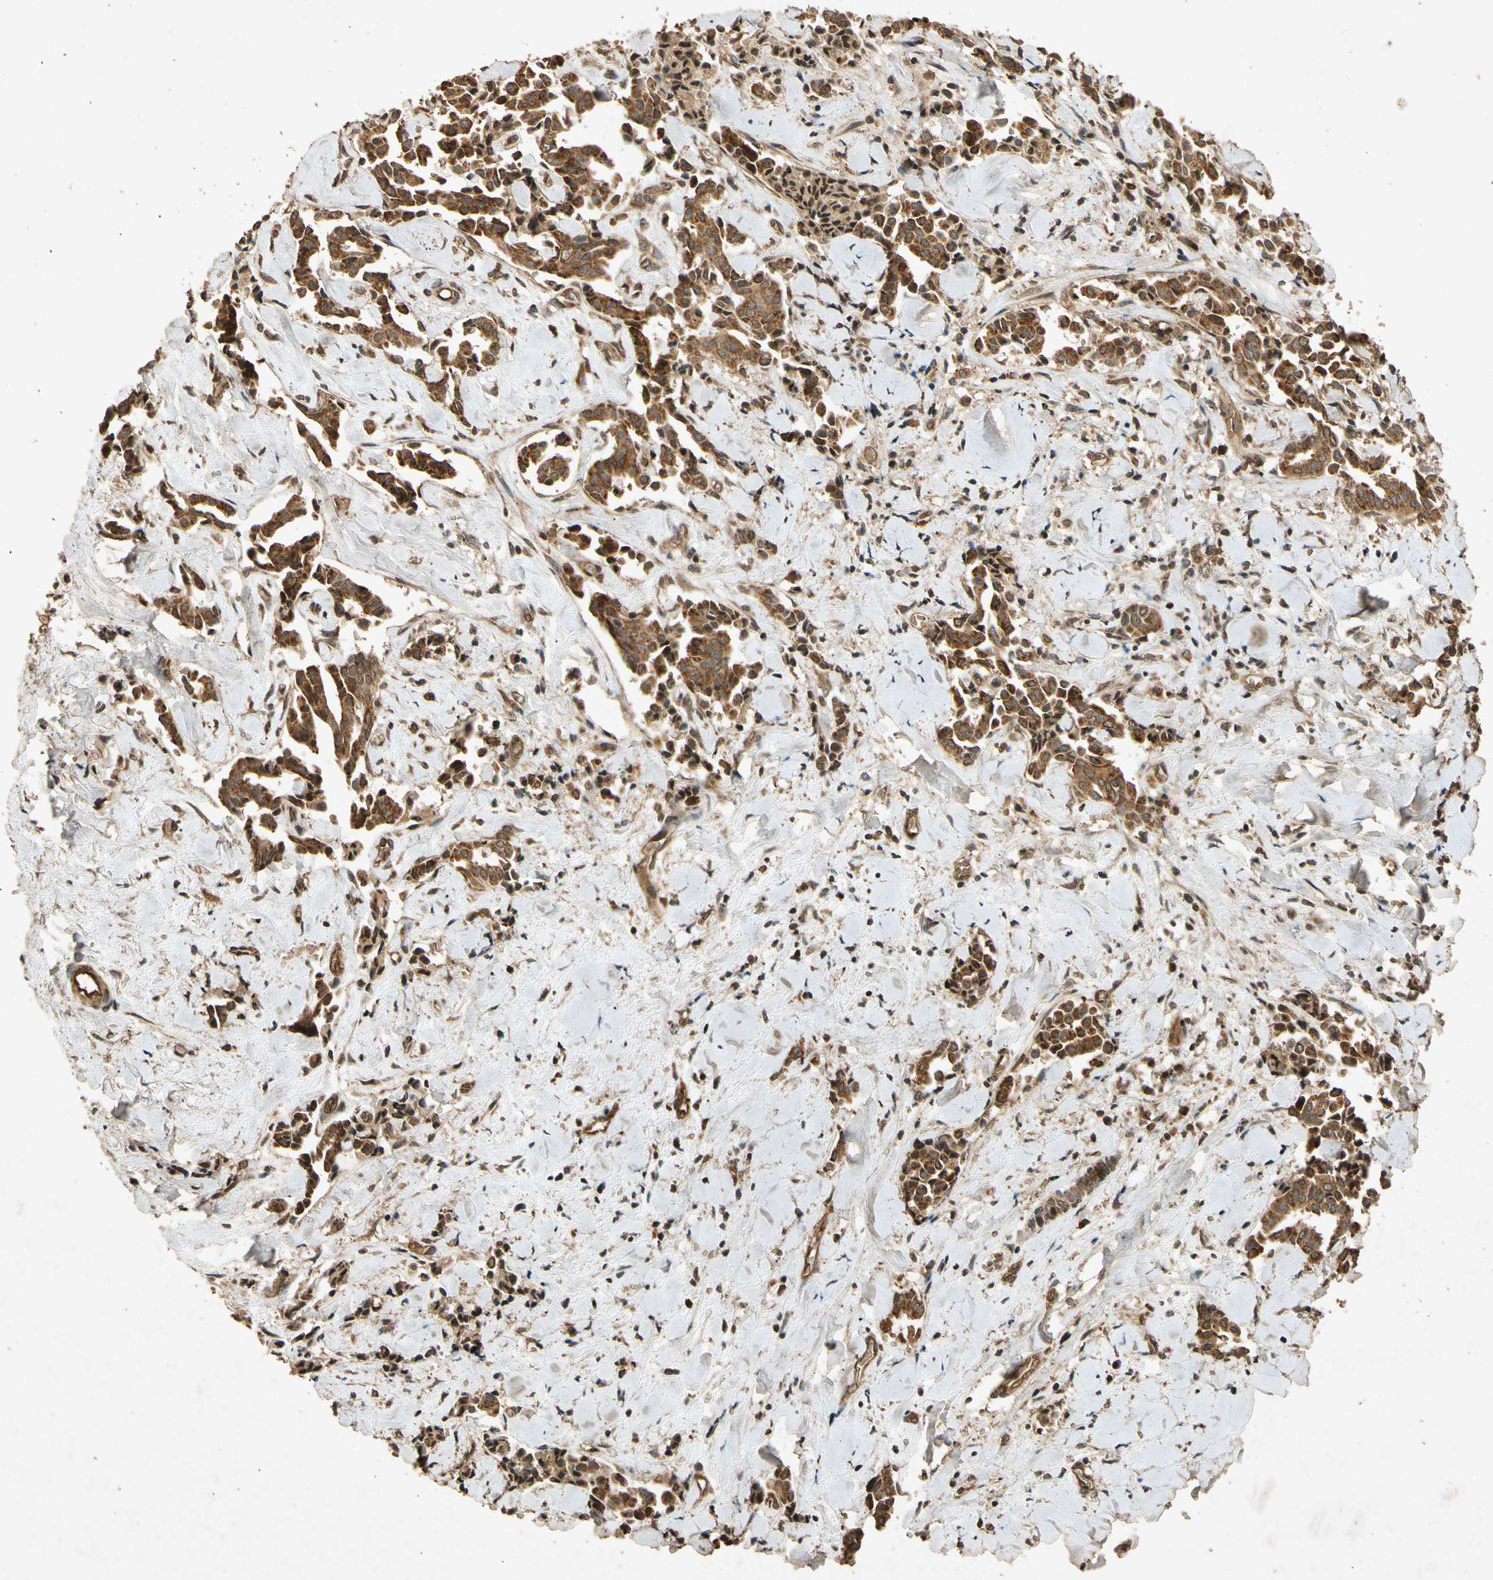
{"staining": {"intensity": "moderate", "quantity": ">75%", "location": "cytoplasmic/membranous"}, "tissue": "head and neck cancer", "cell_type": "Tumor cells", "image_type": "cancer", "snomed": [{"axis": "morphology", "description": "Adenocarcinoma, NOS"}, {"axis": "topography", "description": "Salivary gland"}, {"axis": "topography", "description": "Head-Neck"}], "caption": "There is medium levels of moderate cytoplasmic/membranous staining in tumor cells of head and neck adenocarcinoma, as demonstrated by immunohistochemical staining (brown color).", "gene": "TXN2", "patient": {"sex": "female", "age": 59}}